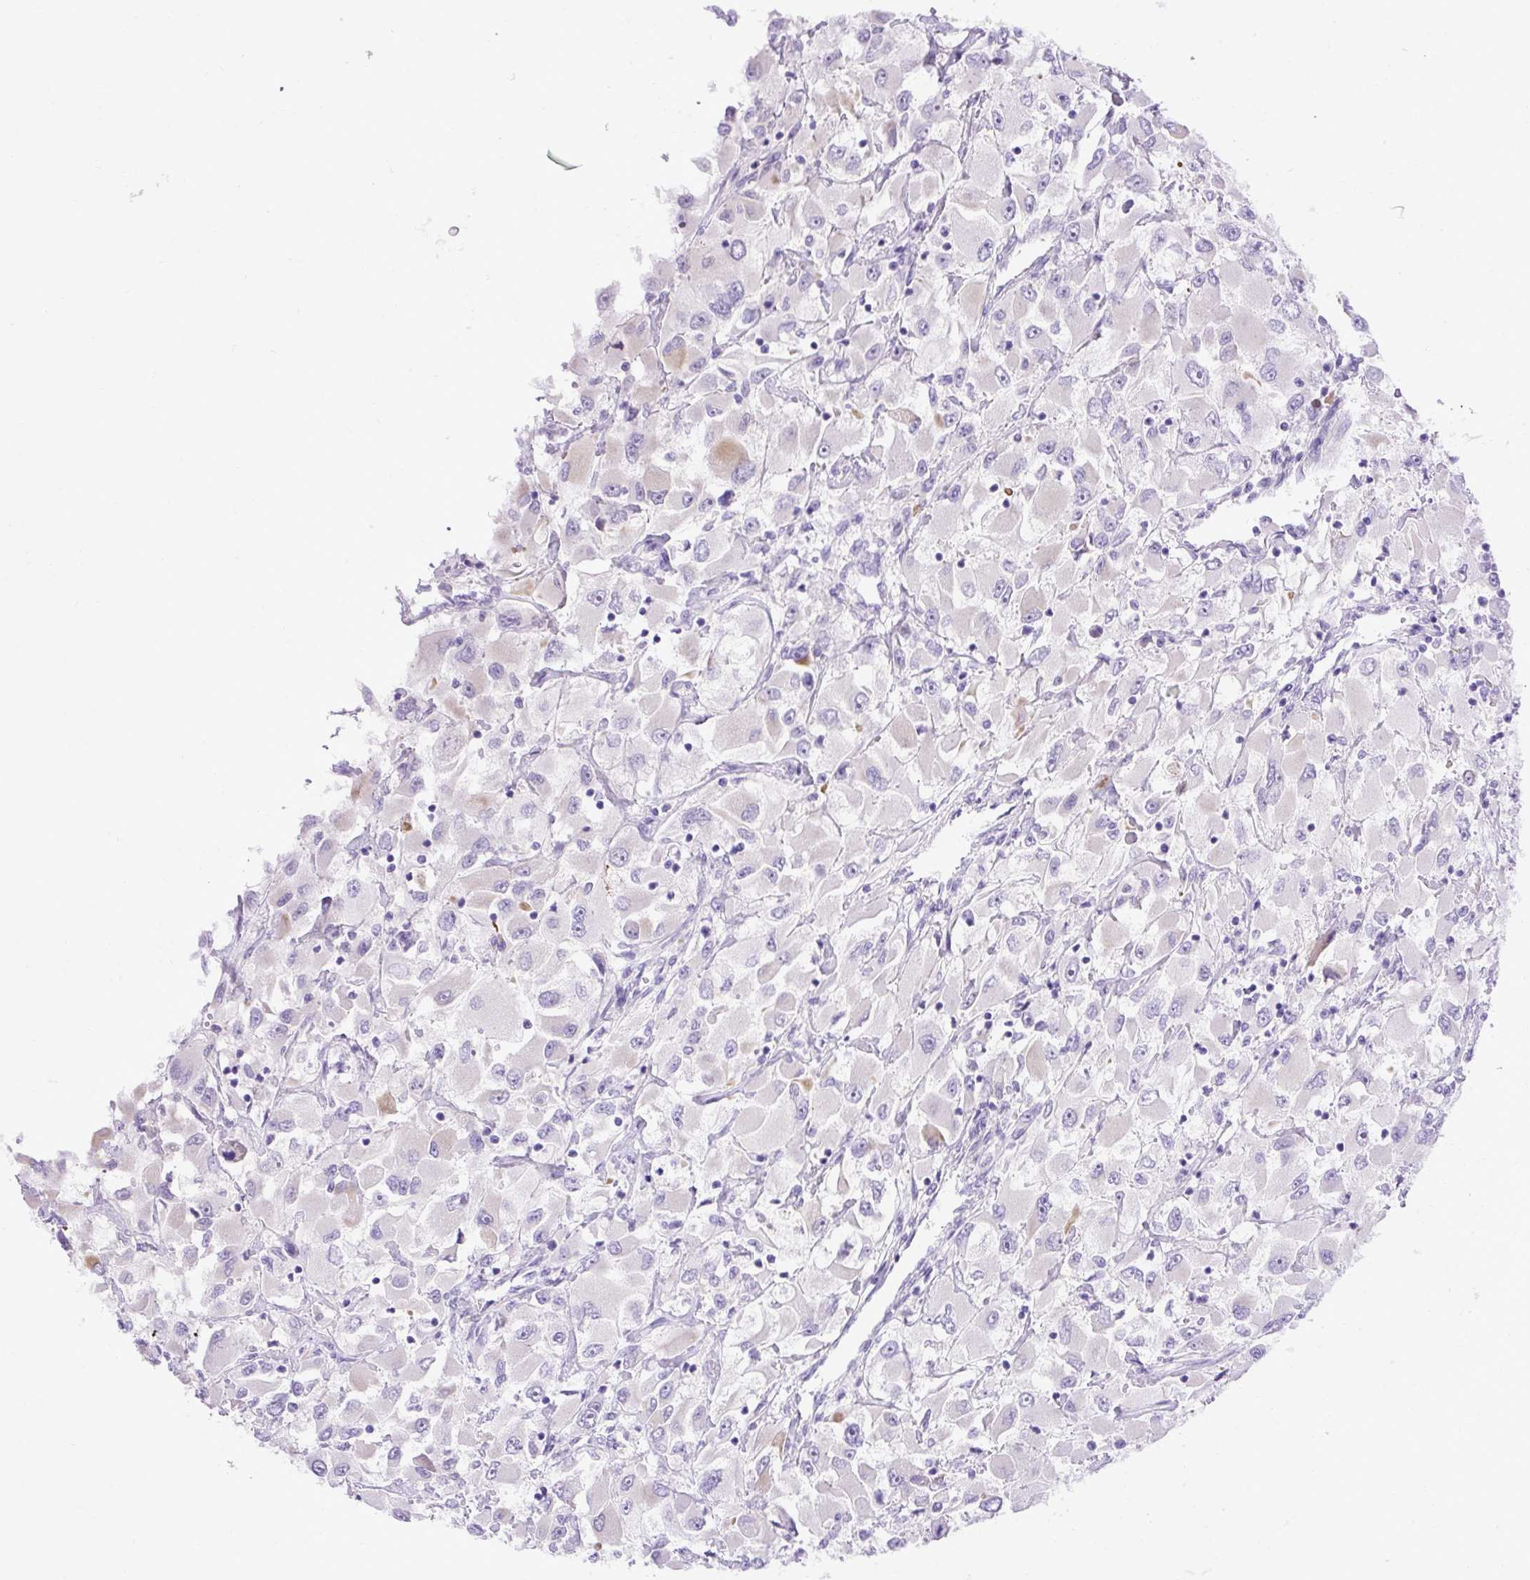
{"staining": {"intensity": "negative", "quantity": "none", "location": "none"}, "tissue": "renal cancer", "cell_type": "Tumor cells", "image_type": "cancer", "snomed": [{"axis": "morphology", "description": "Adenocarcinoma, NOS"}, {"axis": "topography", "description": "Kidney"}], "caption": "An image of renal cancer (adenocarcinoma) stained for a protein exhibits no brown staining in tumor cells. The staining was performed using DAB to visualize the protein expression in brown, while the nuclei were stained in blue with hematoxylin (Magnification: 20x).", "gene": "SPTBN5", "patient": {"sex": "female", "age": 52}}